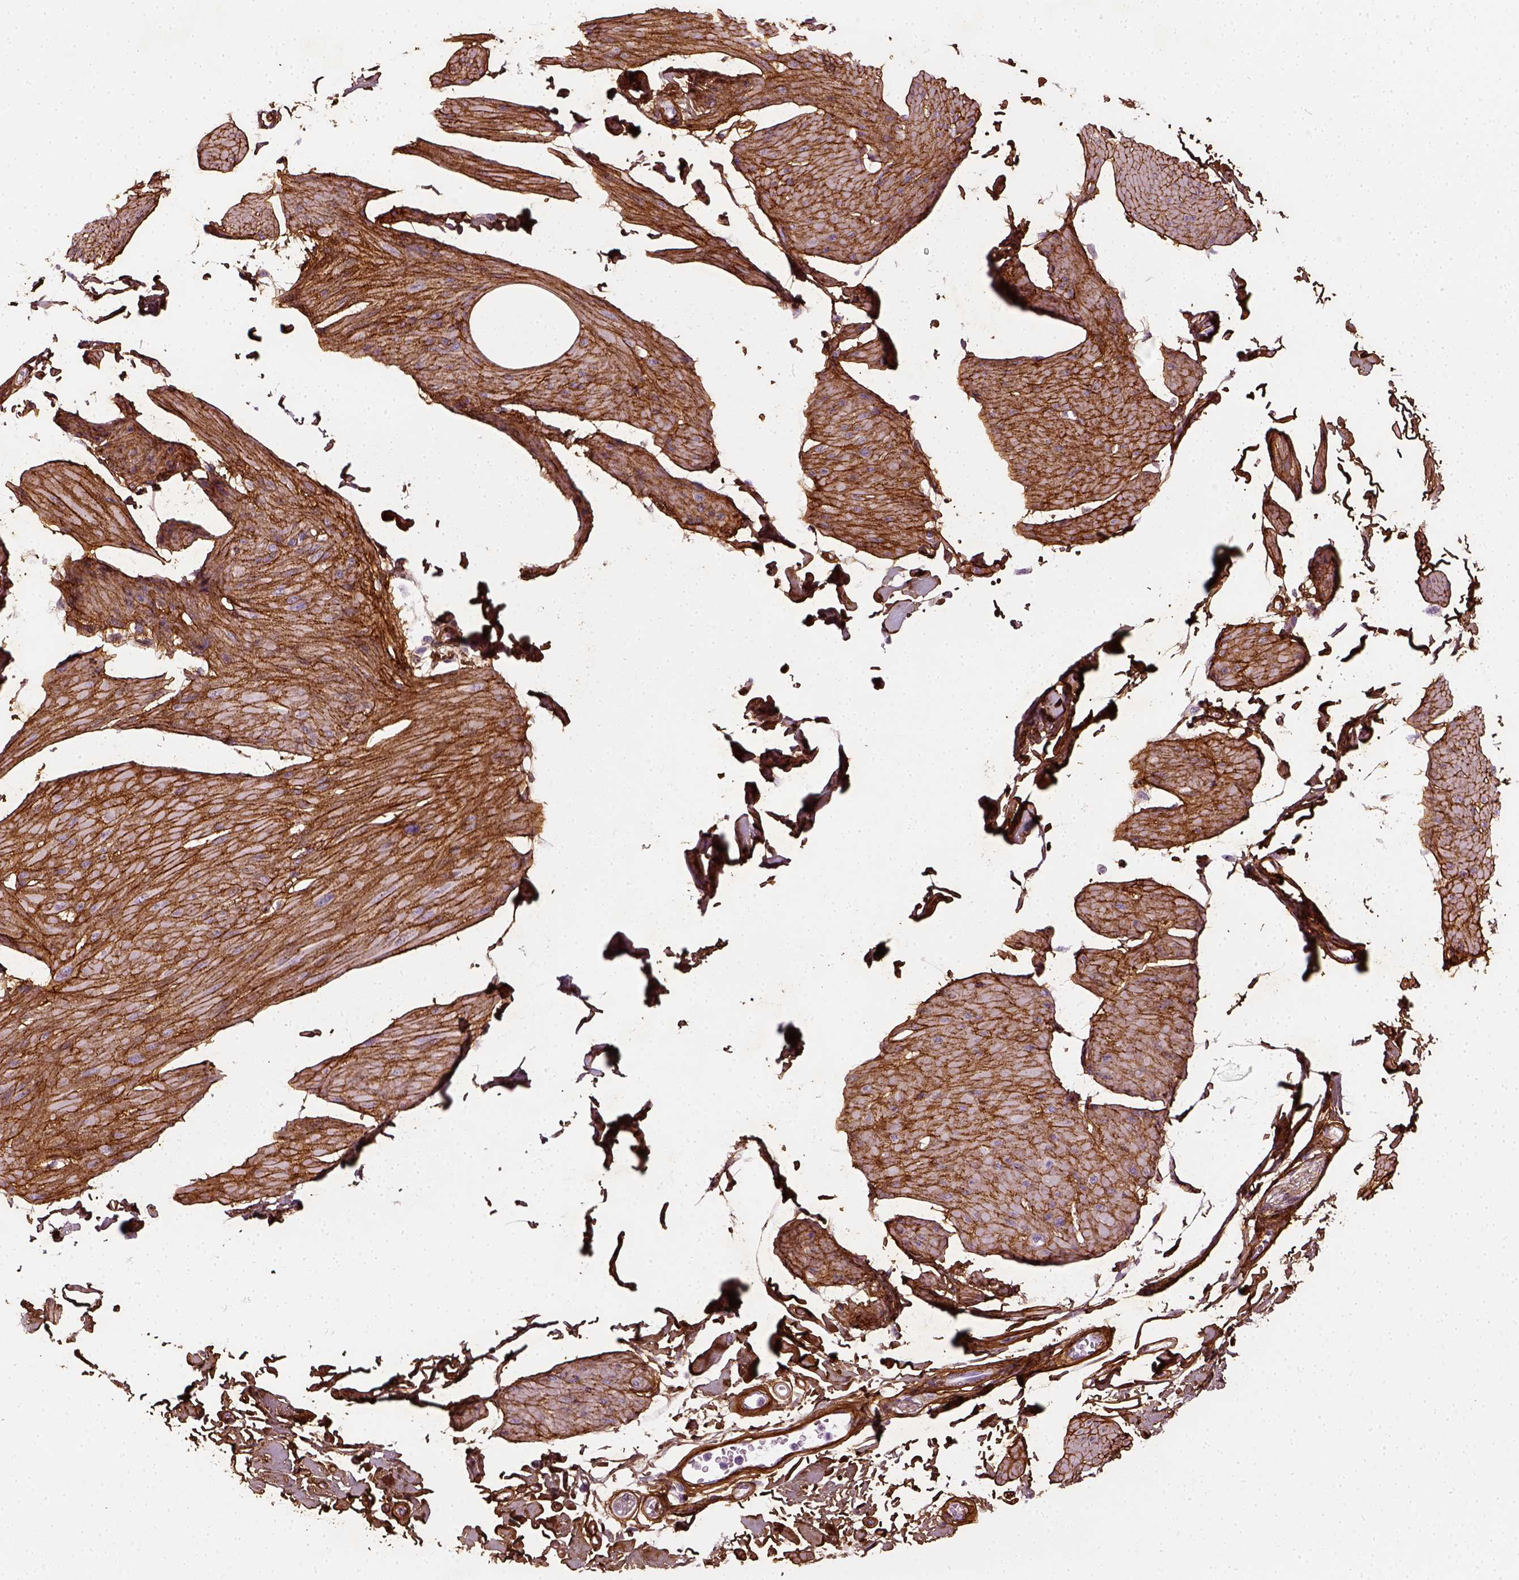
{"staining": {"intensity": "strong", "quantity": ">75%", "location": "cytoplasmic/membranous"}, "tissue": "smooth muscle", "cell_type": "Smooth muscle cells", "image_type": "normal", "snomed": [{"axis": "morphology", "description": "Normal tissue, NOS"}, {"axis": "topography", "description": "Adipose tissue"}, {"axis": "topography", "description": "Smooth muscle"}, {"axis": "topography", "description": "Peripheral nerve tissue"}], "caption": "Immunohistochemistry (IHC) photomicrograph of unremarkable human smooth muscle stained for a protein (brown), which reveals high levels of strong cytoplasmic/membranous expression in about >75% of smooth muscle cells.", "gene": "COL6A2", "patient": {"sex": "male", "age": 83}}